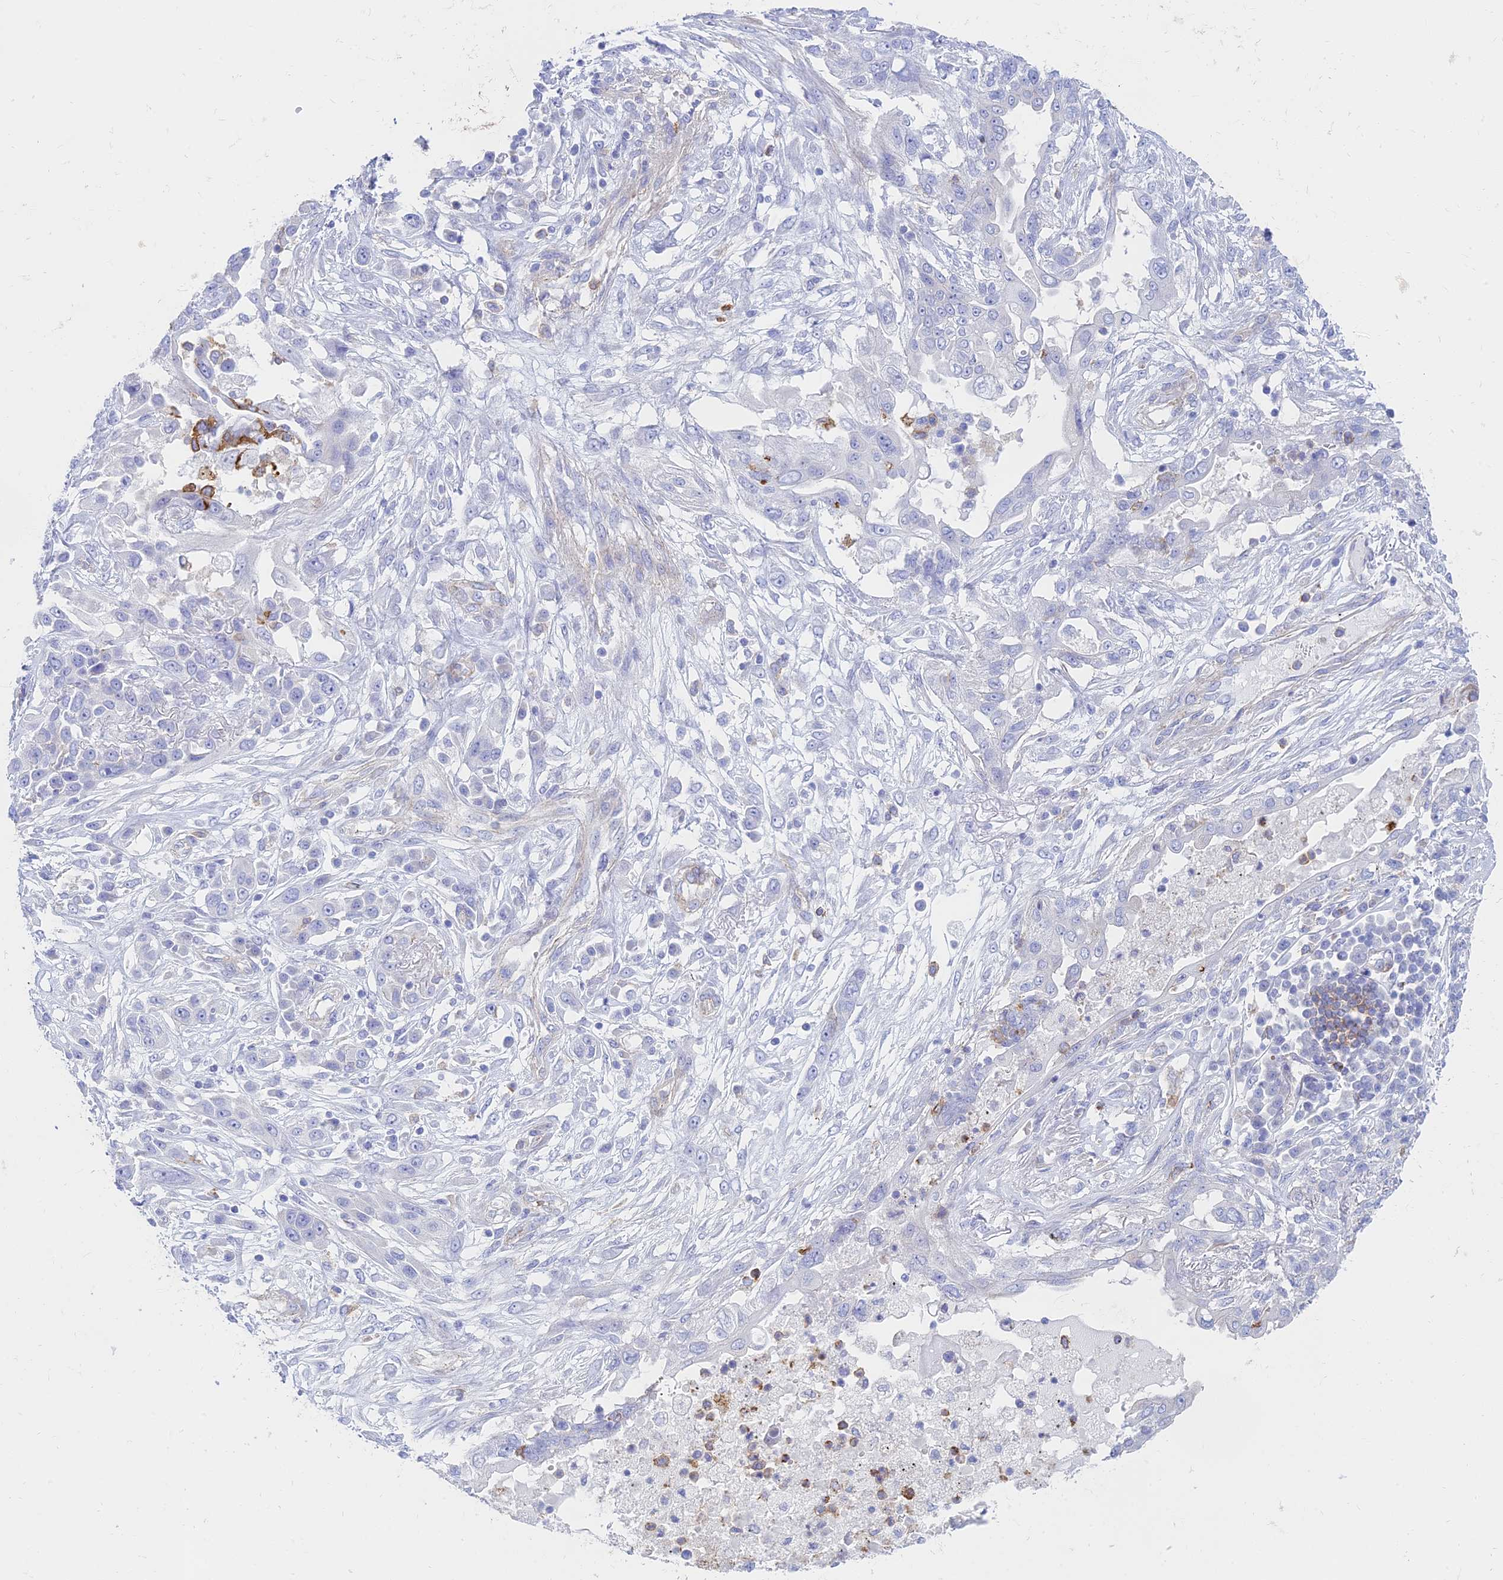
{"staining": {"intensity": "negative", "quantity": "none", "location": "none"}, "tissue": "lung cancer", "cell_type": "Tumor cells", "image_type": "cancer", "snomed": [{"axis": "morphology", "description": "Squamous cell carcinoma, NOS"}, {"axis": "topography", "description": "Lung"}], "caption": "This micrograph is of lung squamous cell carcinoma stained with immunohistochemistry (IHC) to label a protein in brown with the nuclei are counter-stained blue. There is no expression in tumor cells.", "gene": "STRN4", "patient": {"sex": "female", "age": 70}}